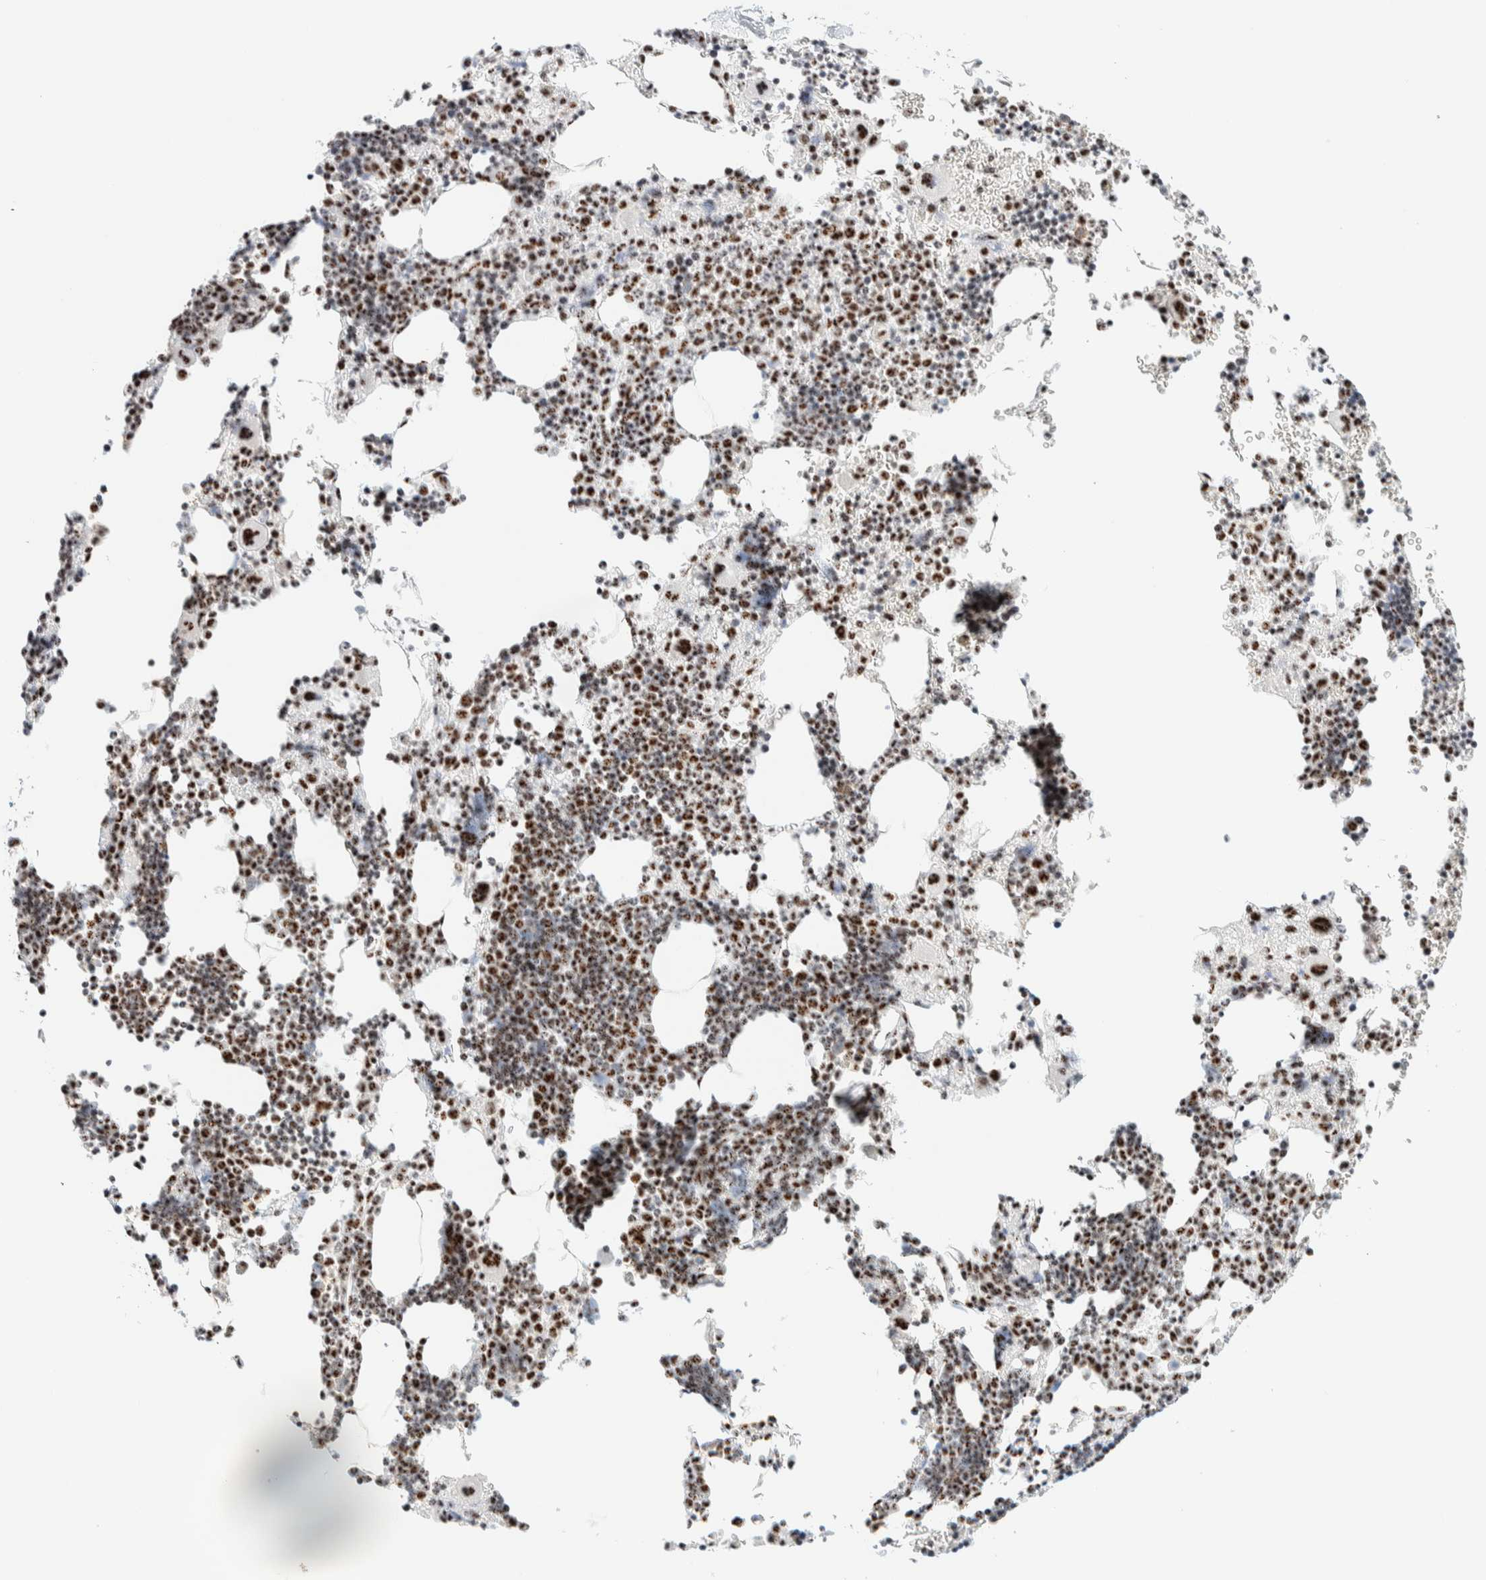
{"staining": {"intensity": "moderate", "quantity": "25%-75%", "location": "nuclear"}, "tissue": "bone marrow", "cell_type": "Hematopoietic cells", "image_type": "normal", "snomed": [{"axis": "morphology", "description": "Normal tissue, NOS"}, {"axis": "morphology", "description": "Inflammation, NOS"}, {"axis": "topography", "description": "Bone marrow"}], "caption": "Hematopoietic cells demonstrate medium levels of moderate nuclear positivity in approximately 25%-75% of cells in unremarkable human bone marrow.", "gene": "SON", "patient": {"sex": "male", "age": 31}}